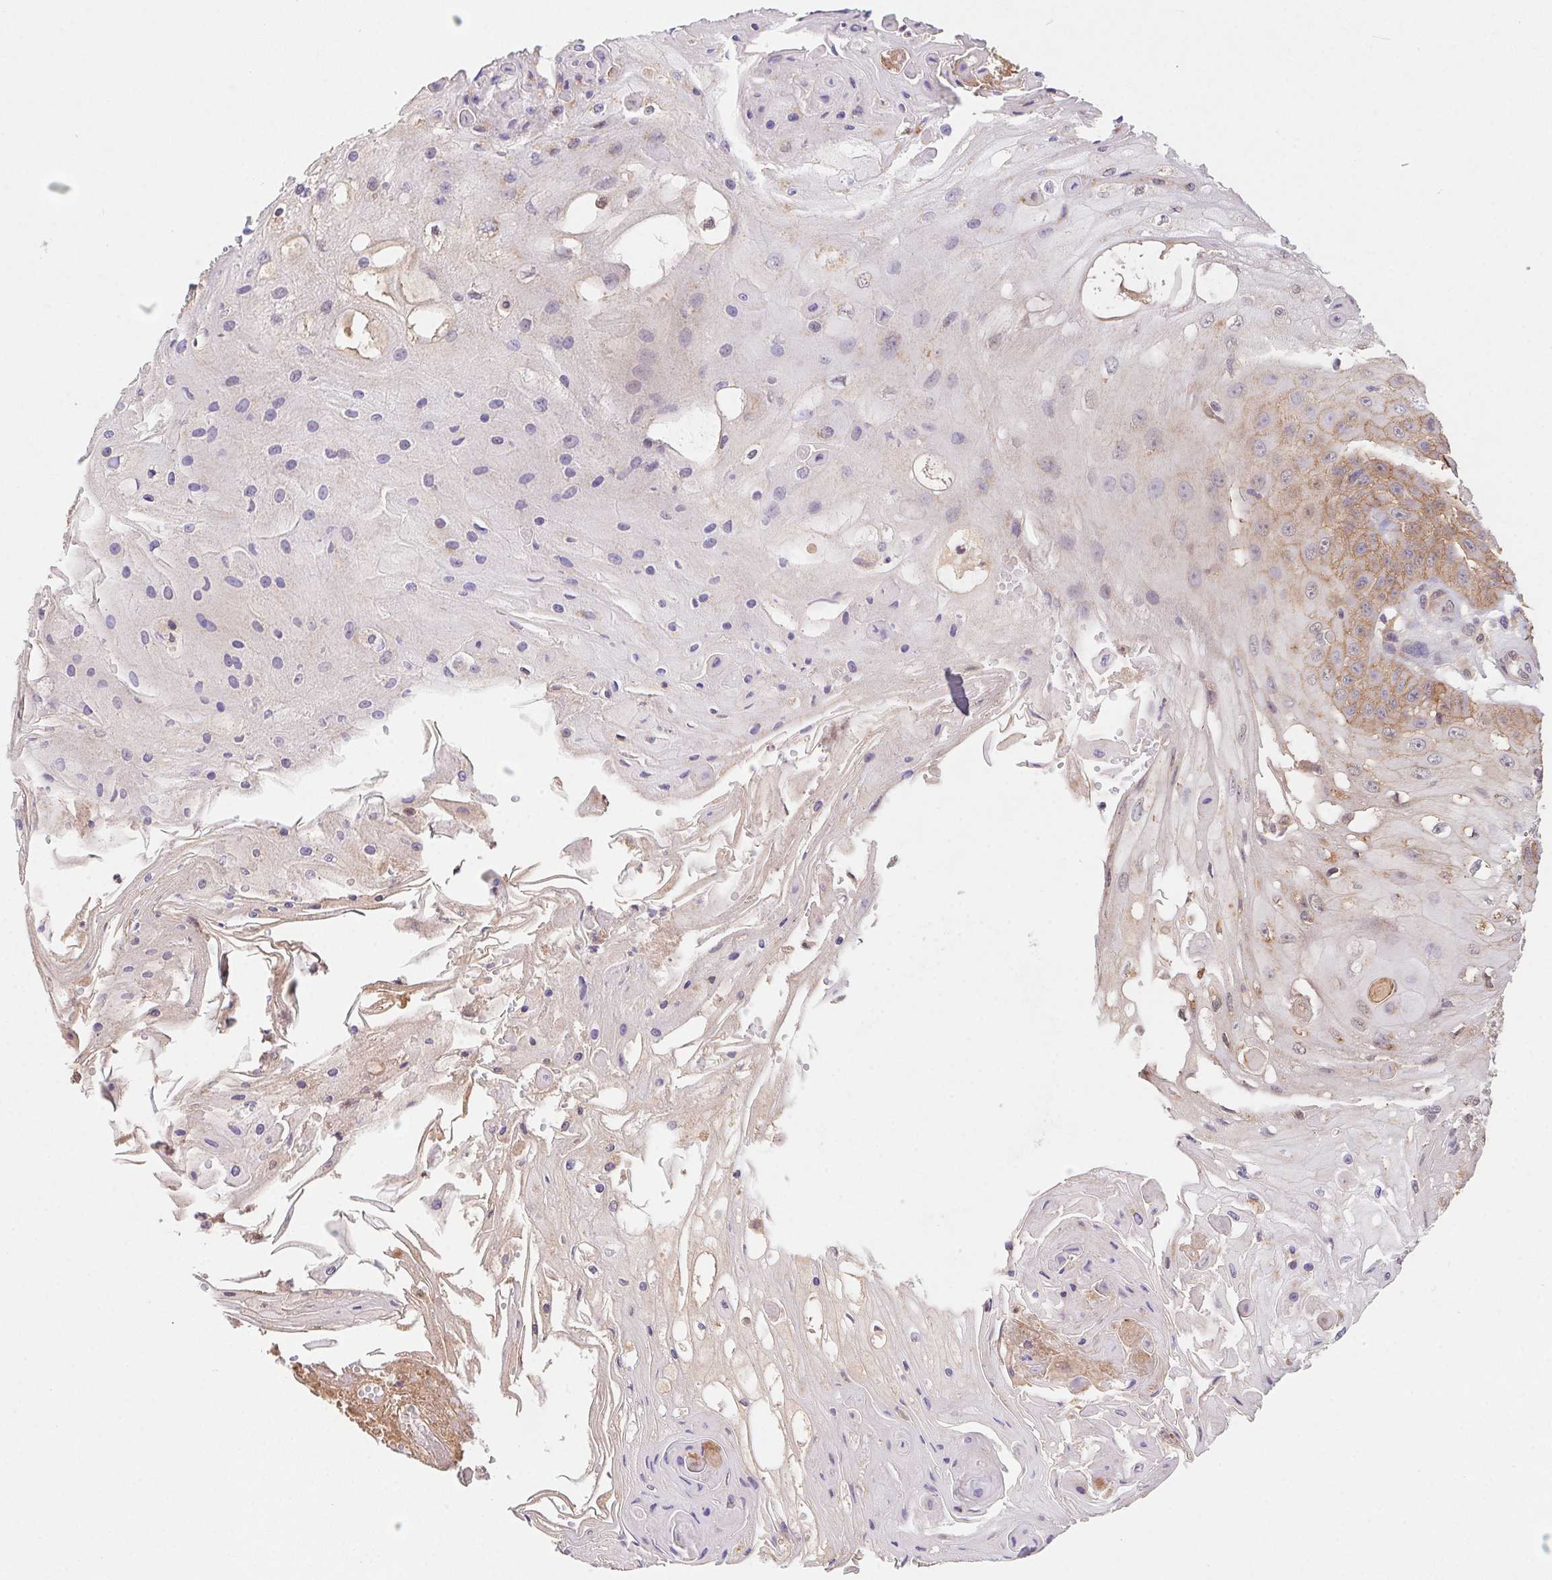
{"staining": {"intensity": "negative", "quantity": "none", "location": "none"}, "tissue": "skin cancer", "cell_type": "Tumor cells", "image_type": "cancer", "snomed": [{"axis": "morphology", "description": "Squamous cell carcinoma, NOS"}, {"axis": "topography", "description": "Skin"}], "caption": "Immunohistochemistry (IHC) image of neoplastic tissue: skin cancer stained with DAB exhibits no significant protein expression in tumor cells. (DAB (3,3'-diaminobenzidine) immunohistochemistry with hematoxylin counter stain).", "gene": "SLC52A2", "patient": {"sex": "male", "age": 70}}